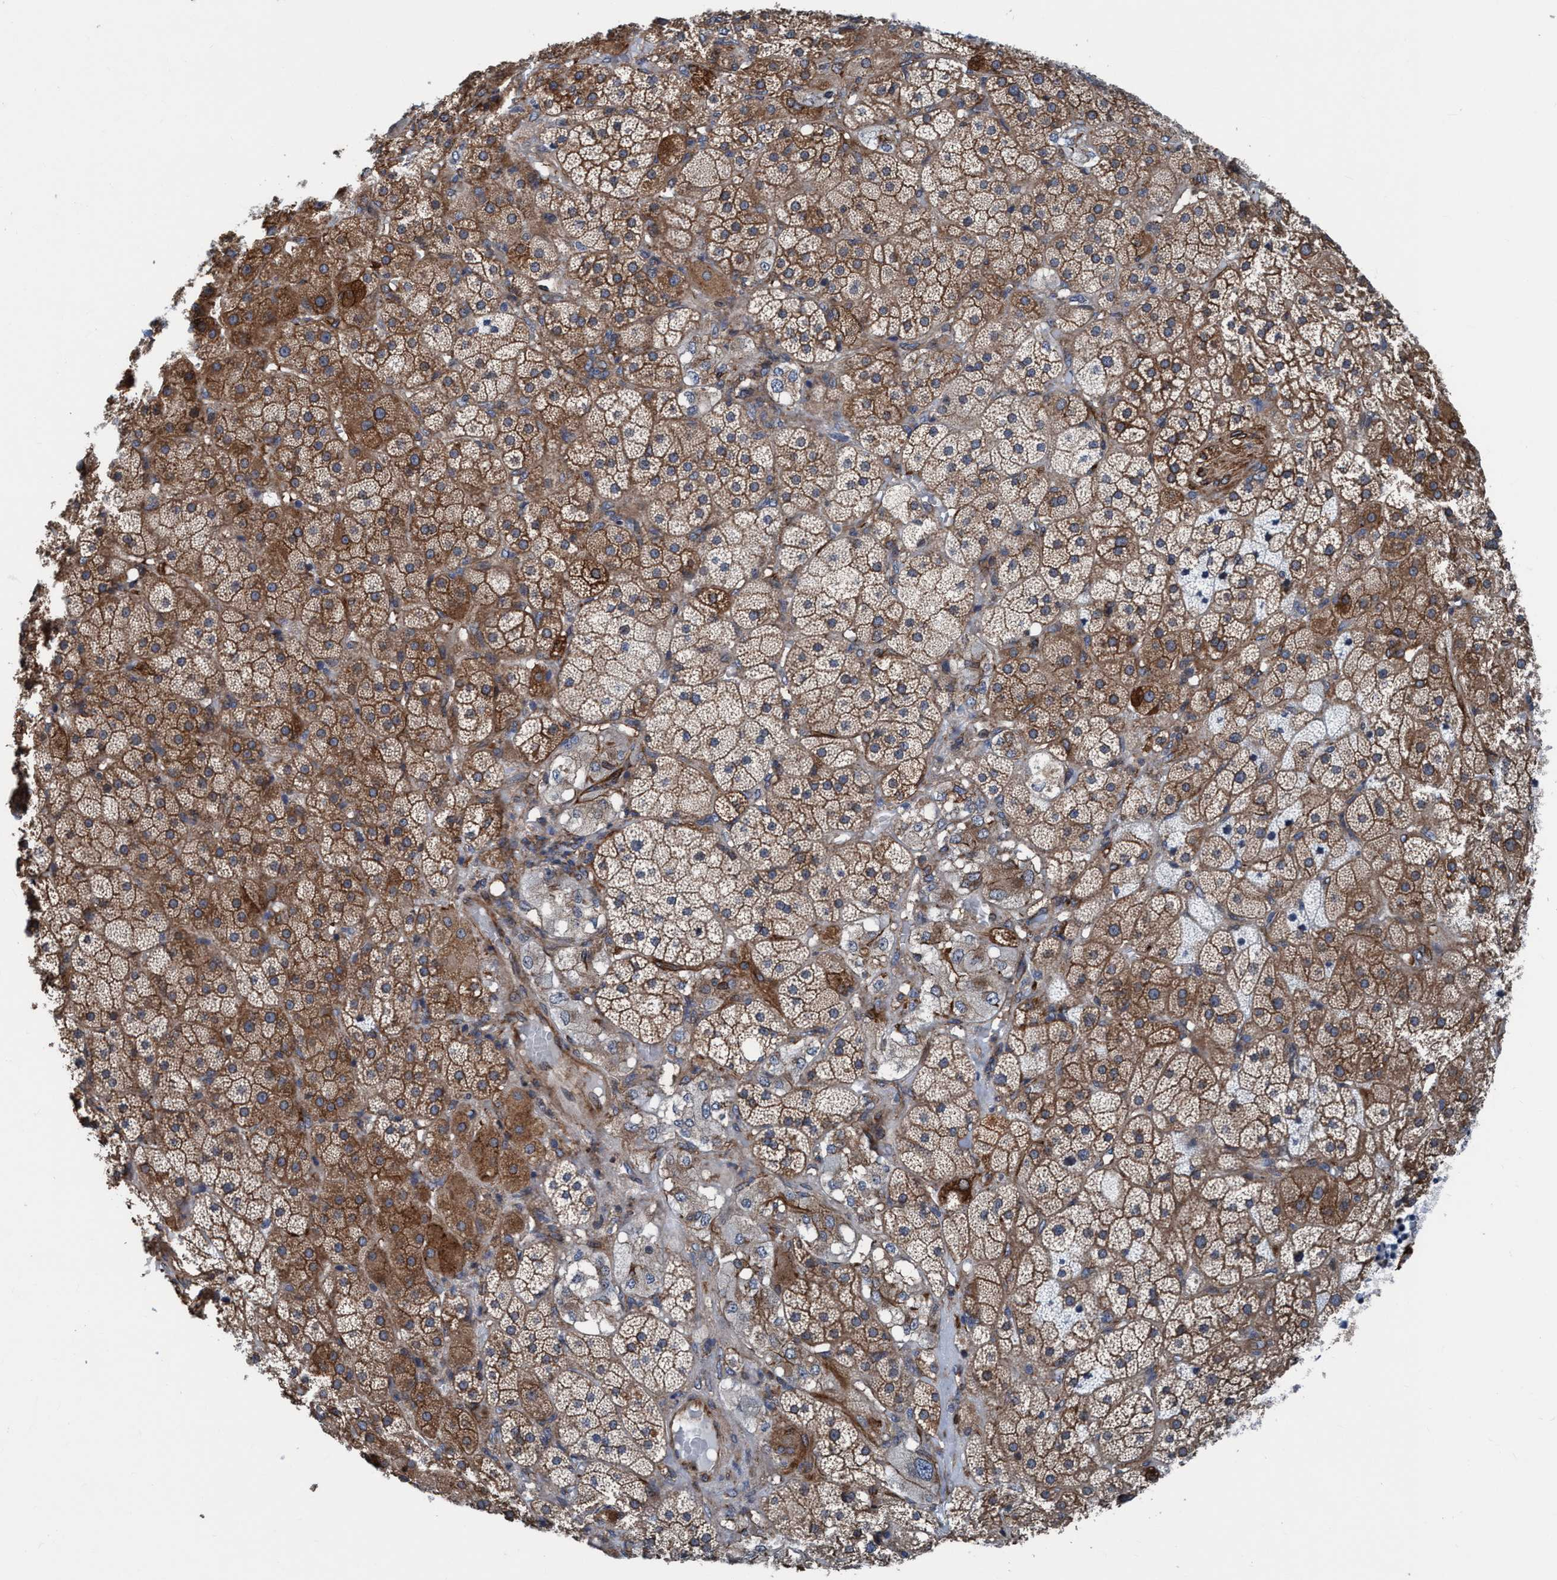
{"staining": {"intensity": "moderate", "quantity": ">75%", "location": "cytoplasmic/membranous"}, "tissue": "adrenal gland", "cell_type": "Glandular cells", "image_type": "normal", "snomed": [{"axis": "morphology", "description": "Normal tissue, NOS"}, {"axis": "topography", "description": "Adrenal gland"}], "caption": "High-power microscopy captured an immunohistochemistry micrograph of benign adrenal gland, revealing moderate cytoplasmic/membranous expression in about >75% of glandular cells. (Stains: DAB (3,3'-diaminobenzidine) in brown, nuclei in blue, Microscopy: brightfield microscopy at high magnification).", "gene": "NMT1", "patient": {"sex": "male", "age": 57}}